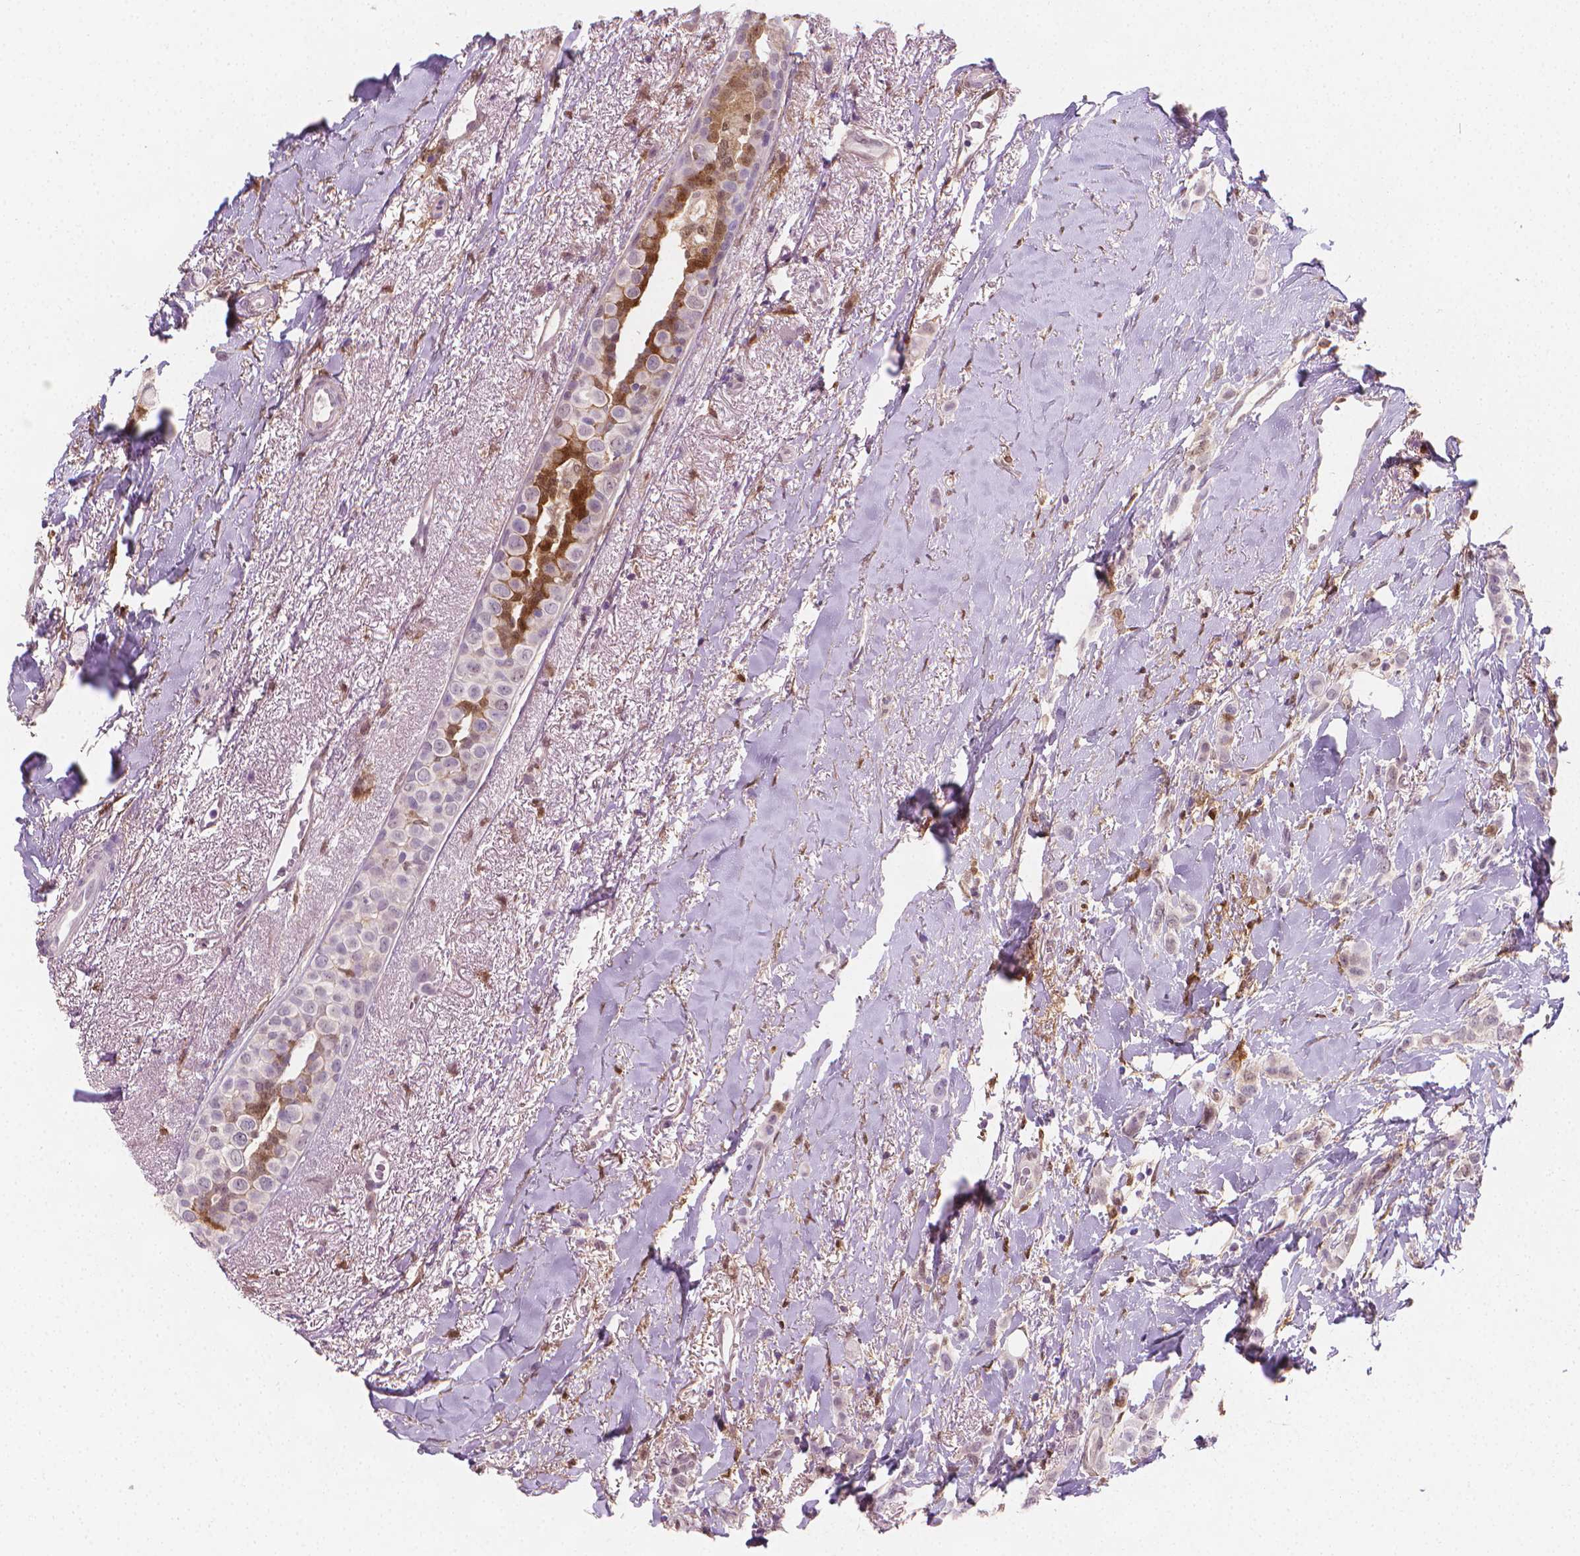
{"staining": {"intensity": "negative", "quantity": "none", "location": "none"}, "tissue": "breast cancer", "cell_type": "Tumor cells", "image_type": "cancer", "snomed": [{"axis": "morphology", "description": "Lobular carcinoma"}, {"axis": "topography", "description": "Breast"}], "caption": "Immunohistochemistry (IHC) of lobular carcinoma (breast) shows no staining in tumor cells.", "gene": "TNFAIP2", "patient": {"sex": "female", "age": 66}}